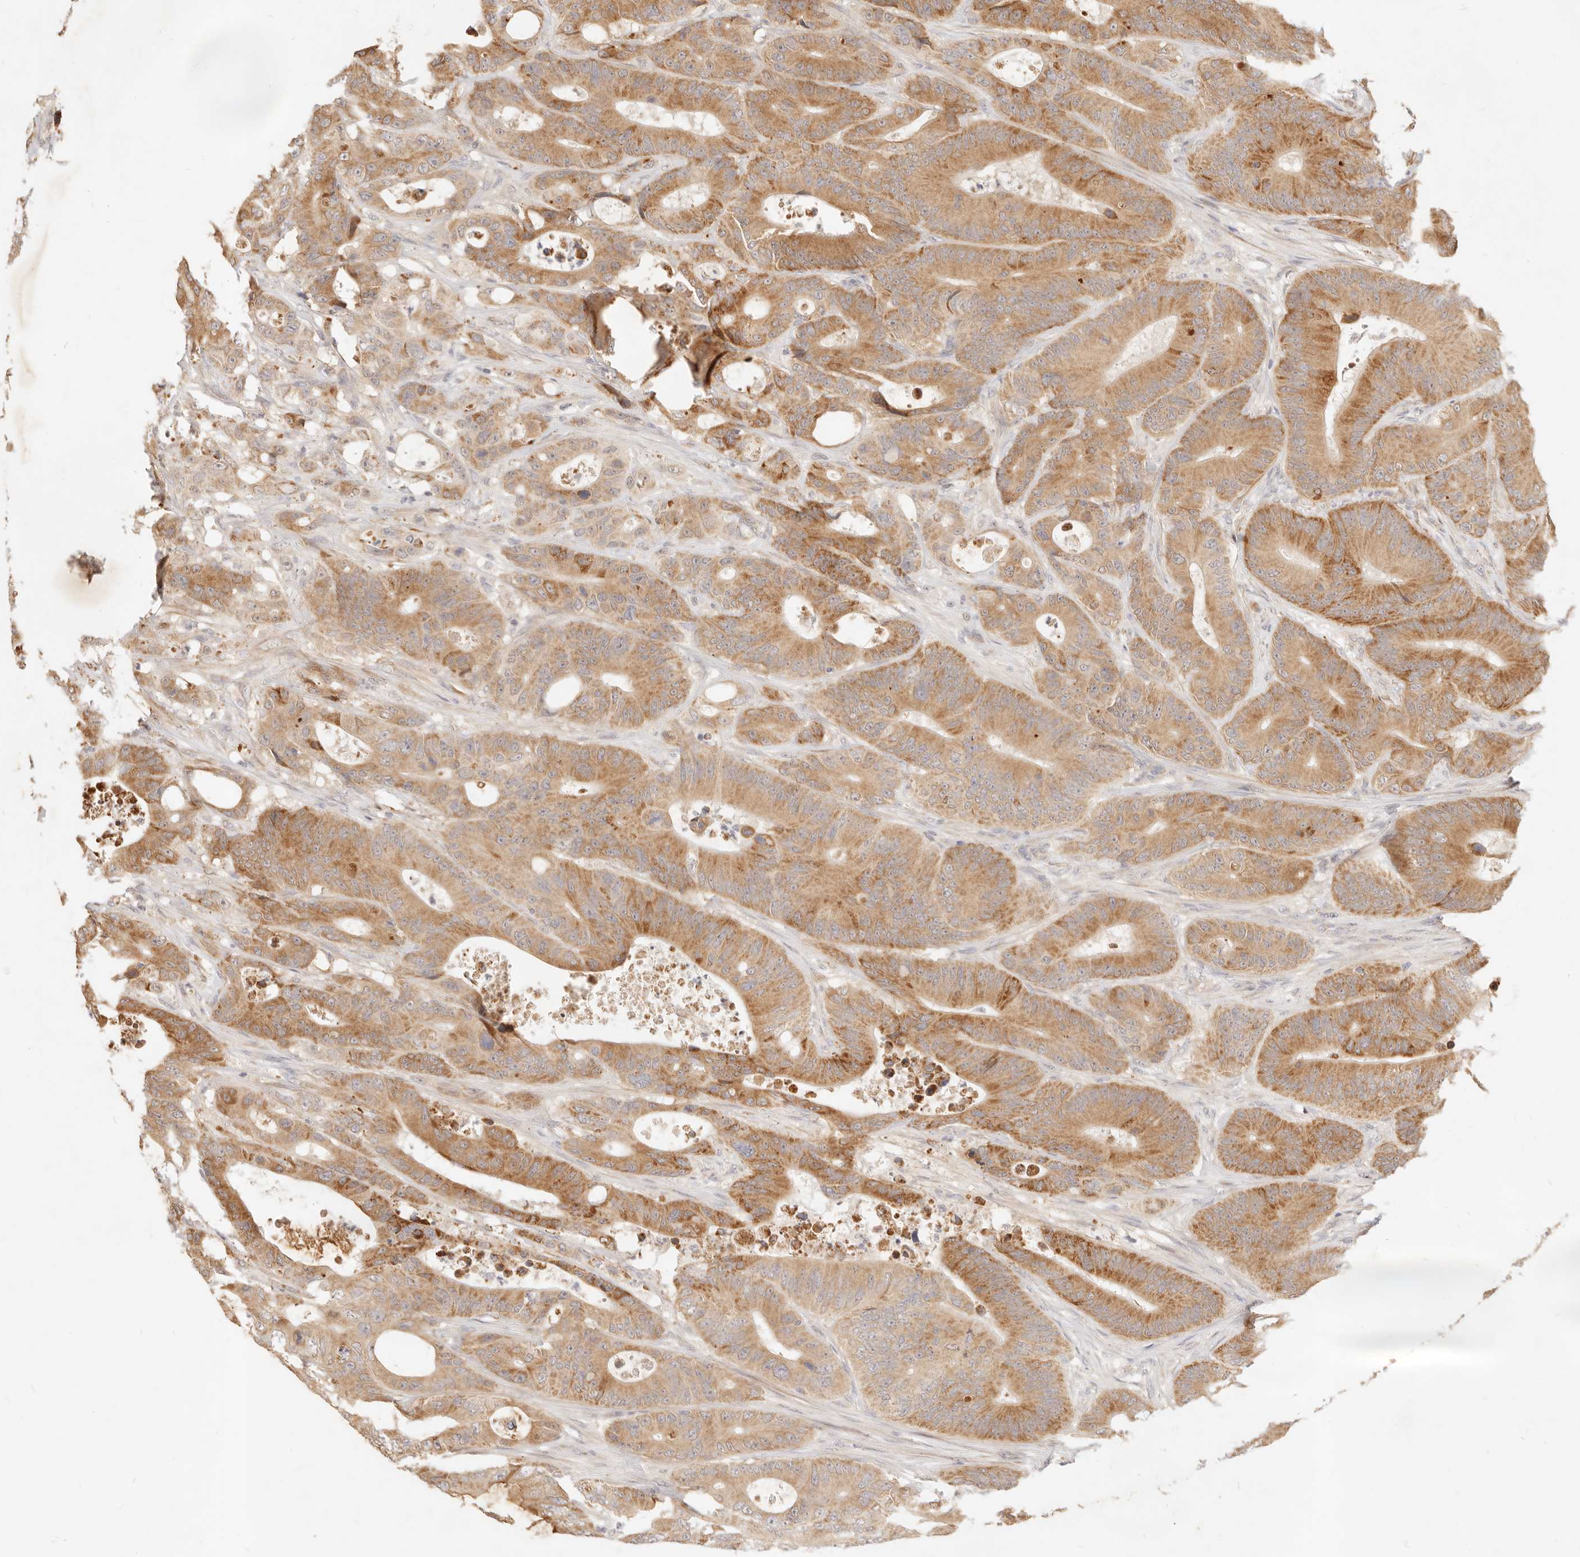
{"staining": {"intensity": "moderate", "quantity": ">75%", "location": "cytoplasmic/membranous"}, "tissue": "colorectal cancer", "cell_type": "Tumor cells", "image_type": "cancer", "snomed": [{"axis": "morphology", "description": "Adenocarcinoma, NOS"}, {"axis": "topography", "description": "Colon"}], "caption": "Human colorectal adenocarcinoma stained with a brown dye displays moderate cytoplasmic/membranous positive expression in approximately >75% of tumor cells.", "gene": "RUBCNL", "patient": {"sex": "male", "age": 83}}